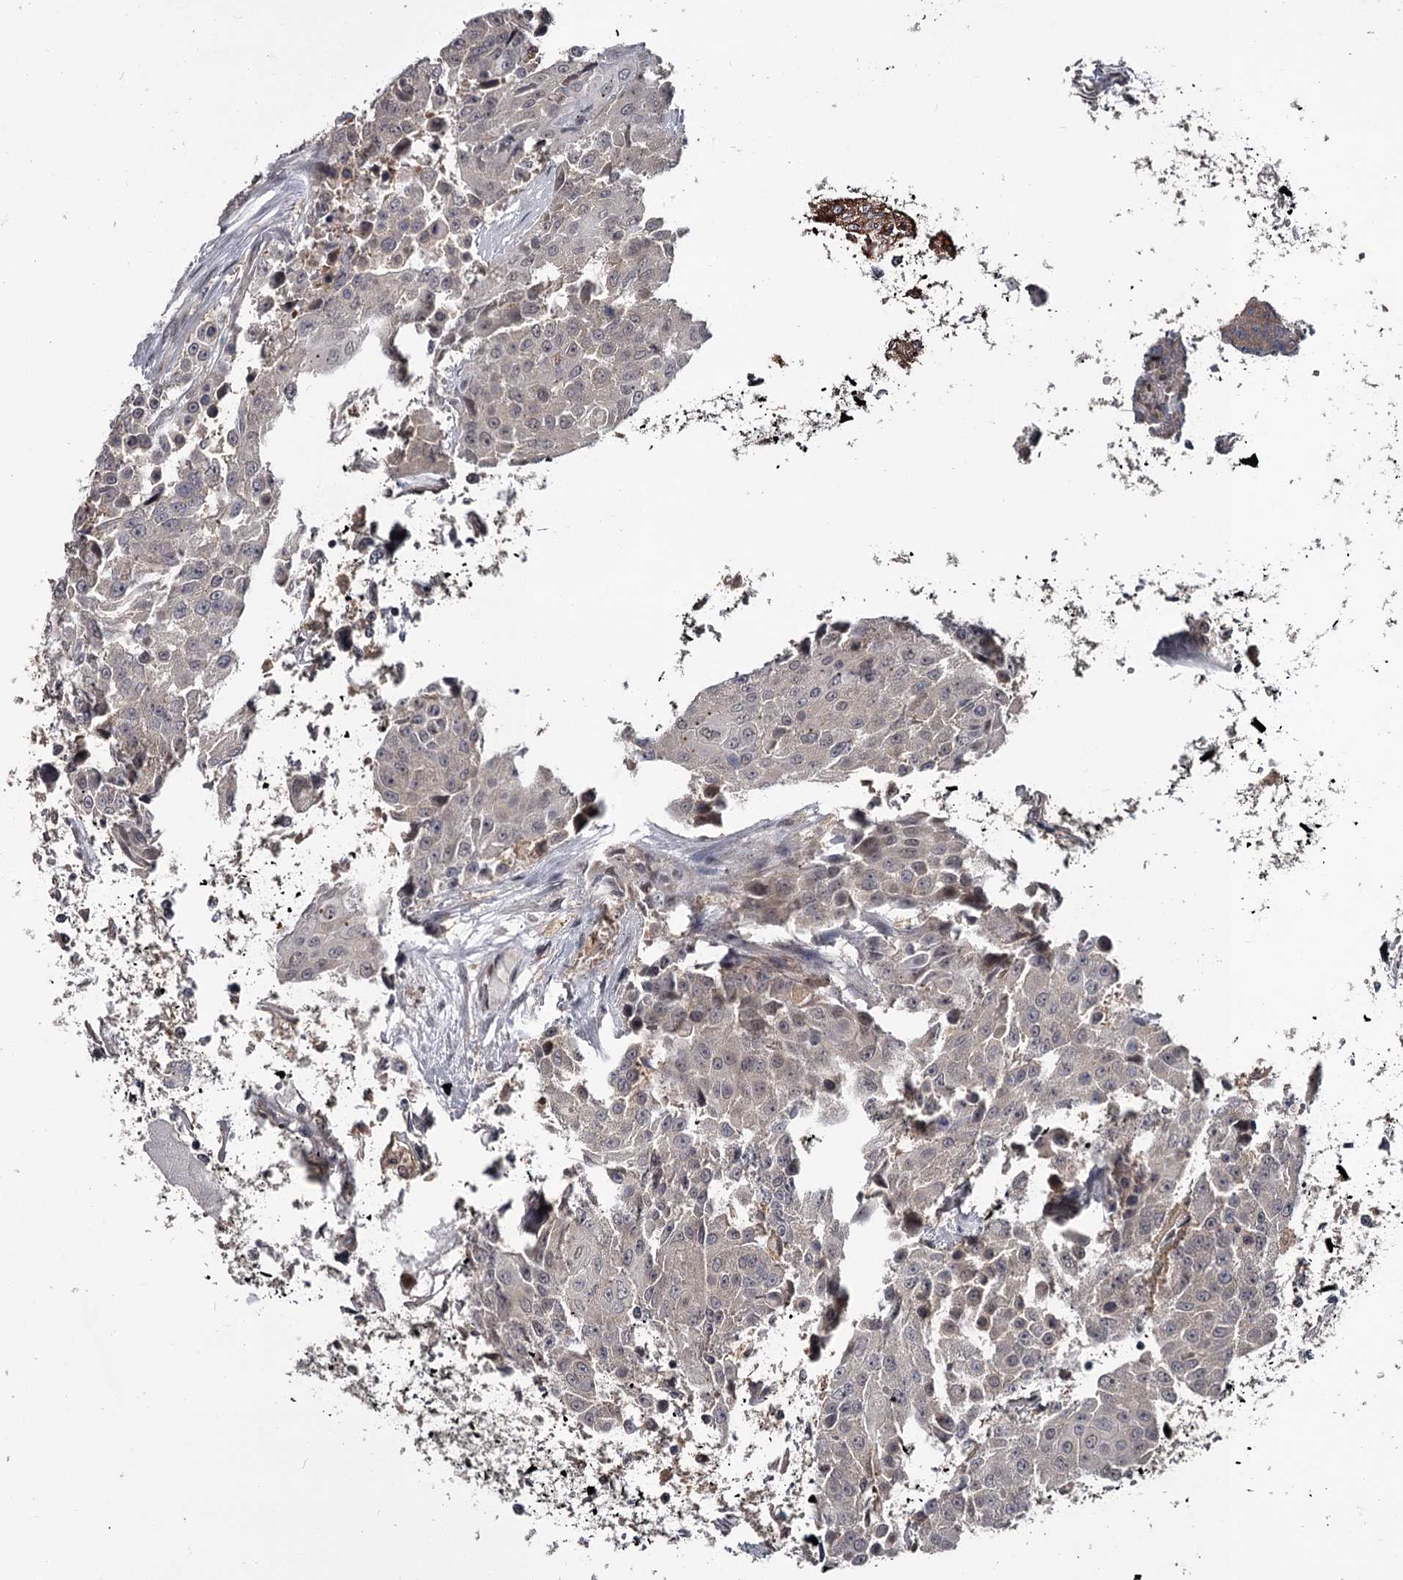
{"staining": {"intensity": "negative", "quantity": "none", "location": "none"}, "tissue": "renal cancer", "cell_type": "Tumor cells", "image_type": "cancer", "snomed": [{"axis": "morphology", "description": "Adenocarcinoma, NOS"}, {"axis": "topography", "description": "Kidney"}], "caption": "There is no significant expression in tumor cells of renal cancer (adenocarcinoma).", "gene": "DAO", "patient": {"sex": "female", "age": 52}}